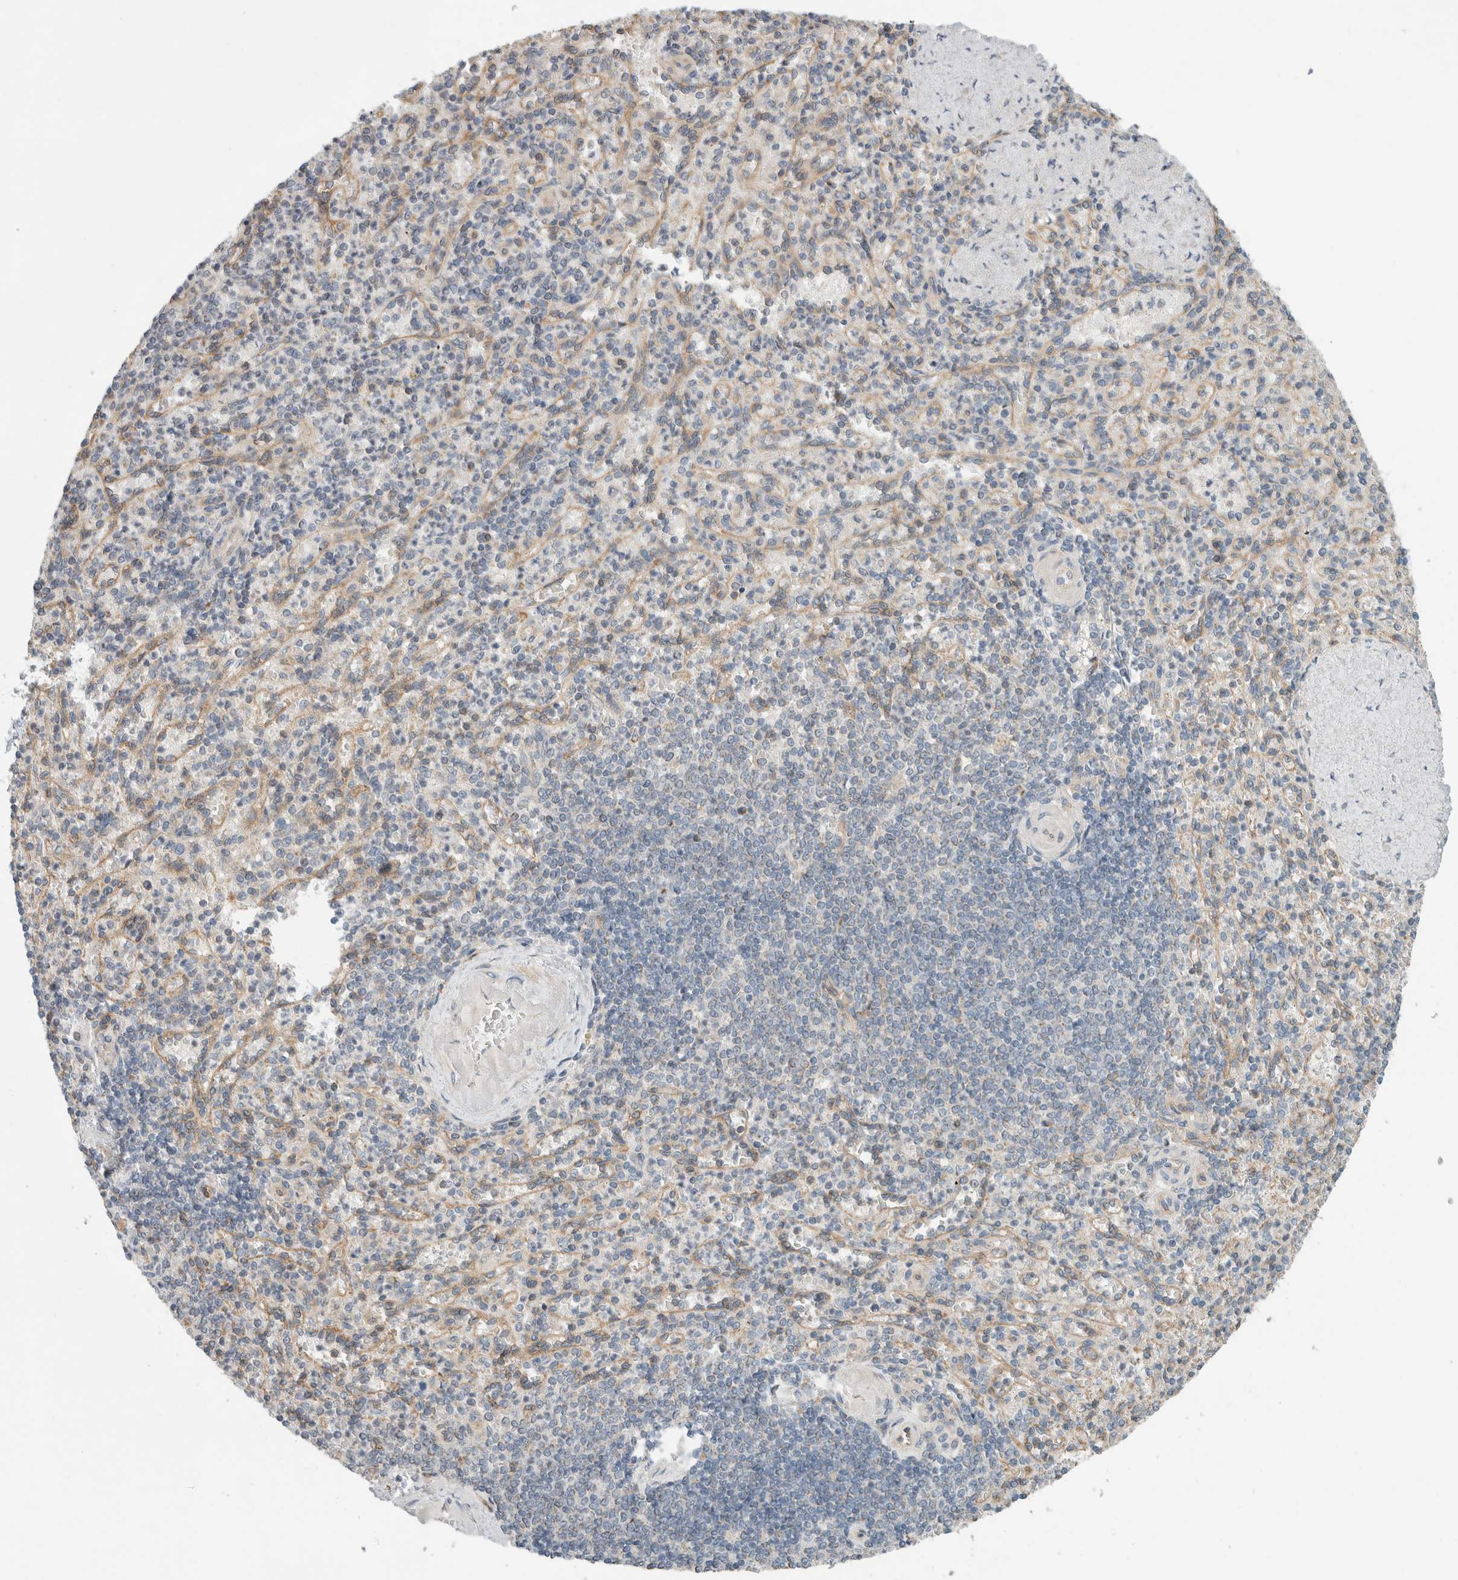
{"staining": {"intensity": "negative", "quantity": "none", "location": "none"}, "tissue": "spleen", "cell_type": "Cells in red pulp", "image_type": "normal", "snomed": [{"axis": "morphology", "description": "Normal tissue, NOS"}, {"axis": "topography", "description": "Spleen"}], "caption": "This is a photomicrograph of immunohistochemistry (IHC) staining of normal spleen, which shows no staining in cells in red pulp. Nuclei are stained in blue.", "gene": "KPNA5", "patient": {"sex": "female", "age": 74}}